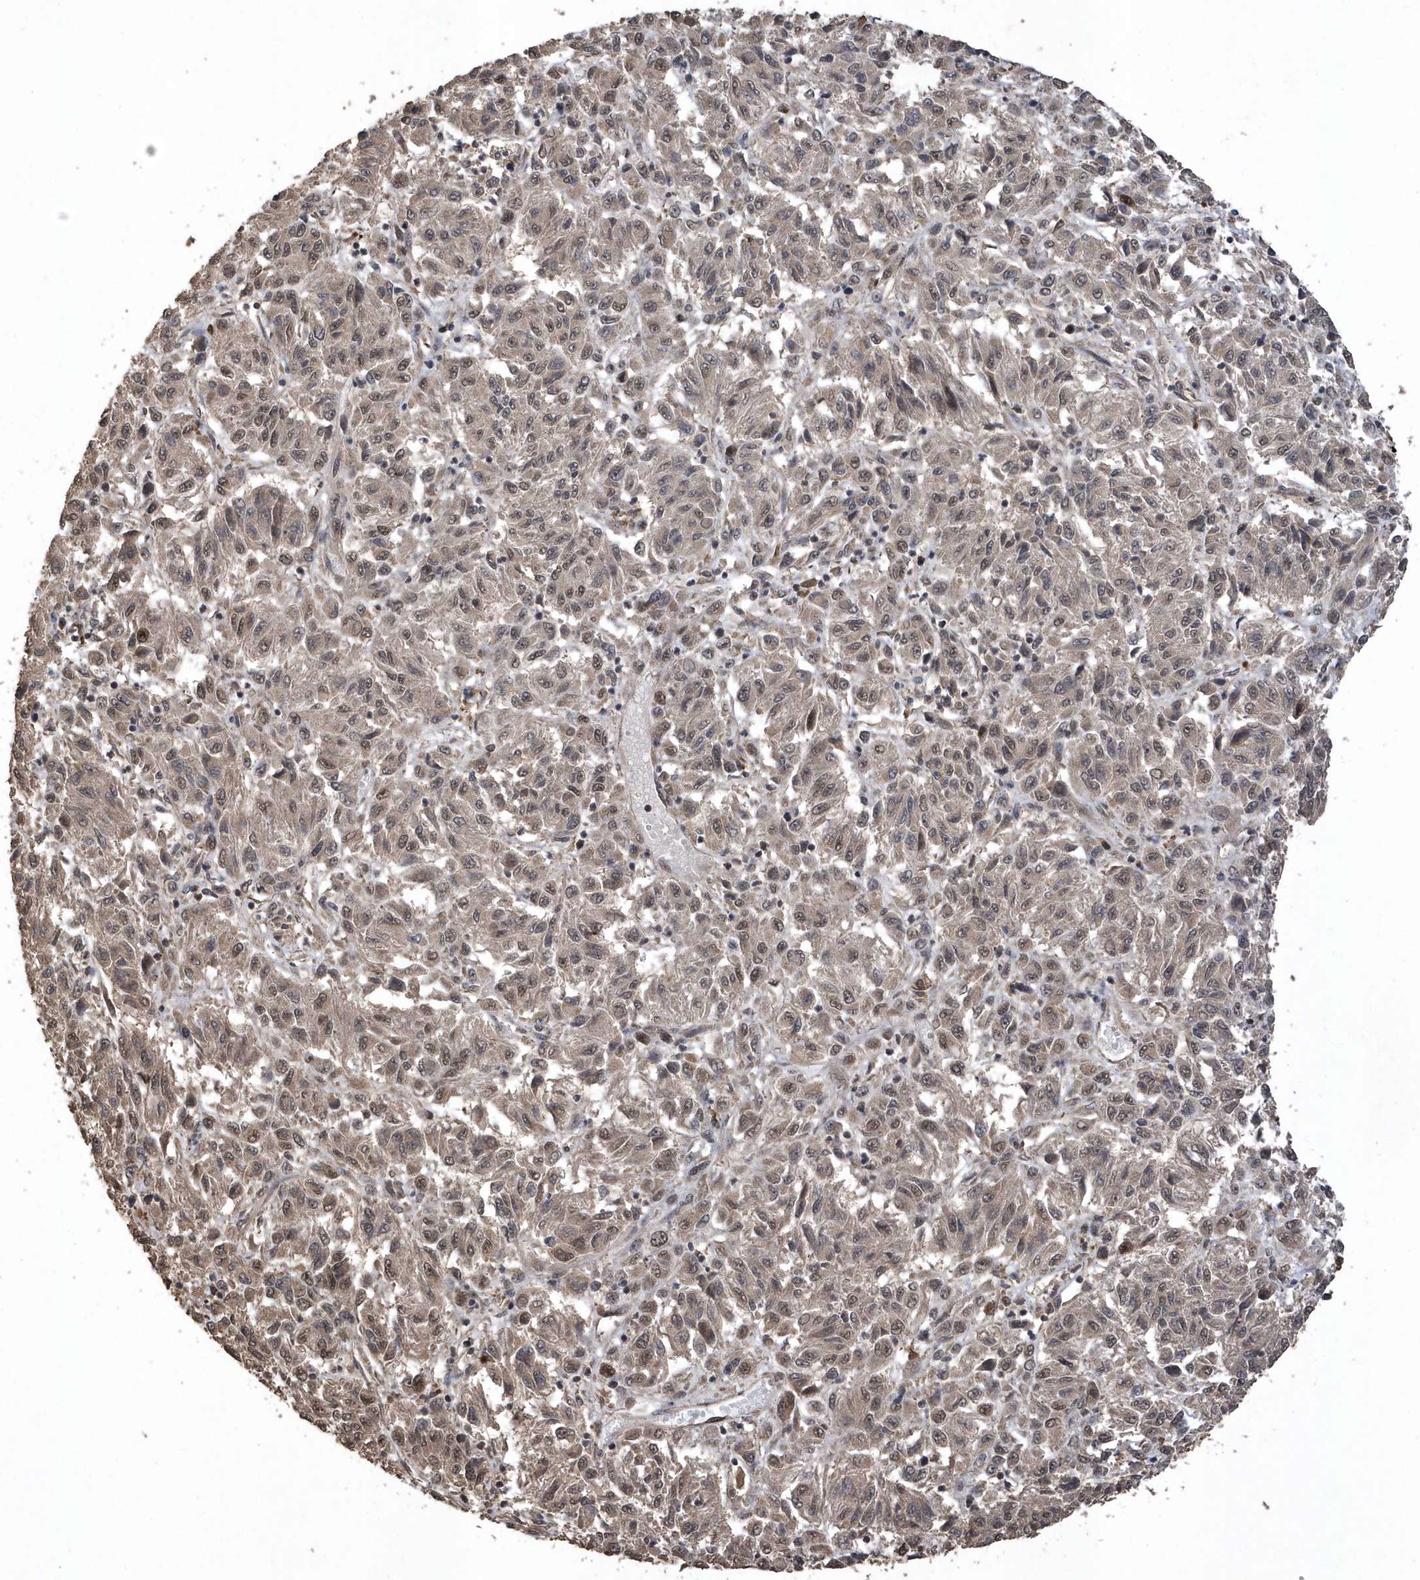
{"staining": {"intensity": "moderate", "quantity": "<25%", "location": "nuclear"}, "tissue": "melanoma", "cell_type": "Tumor cells", "image_type": "cancer", "snomed": [{"axis": "morphology", "description": "Malignant melanoma, Metastatic site"}, {"axis": "topography", "description": "Lung"}], "caption": "Malignant melanoma (metastatic site) tissue reveals moderate nuclear staining in about <25% of tumor cells (DAB IHC with brightfield microscopy, high magnification).", "gene": "INTS12", "patient": {"sex": "male", "age": 64}}